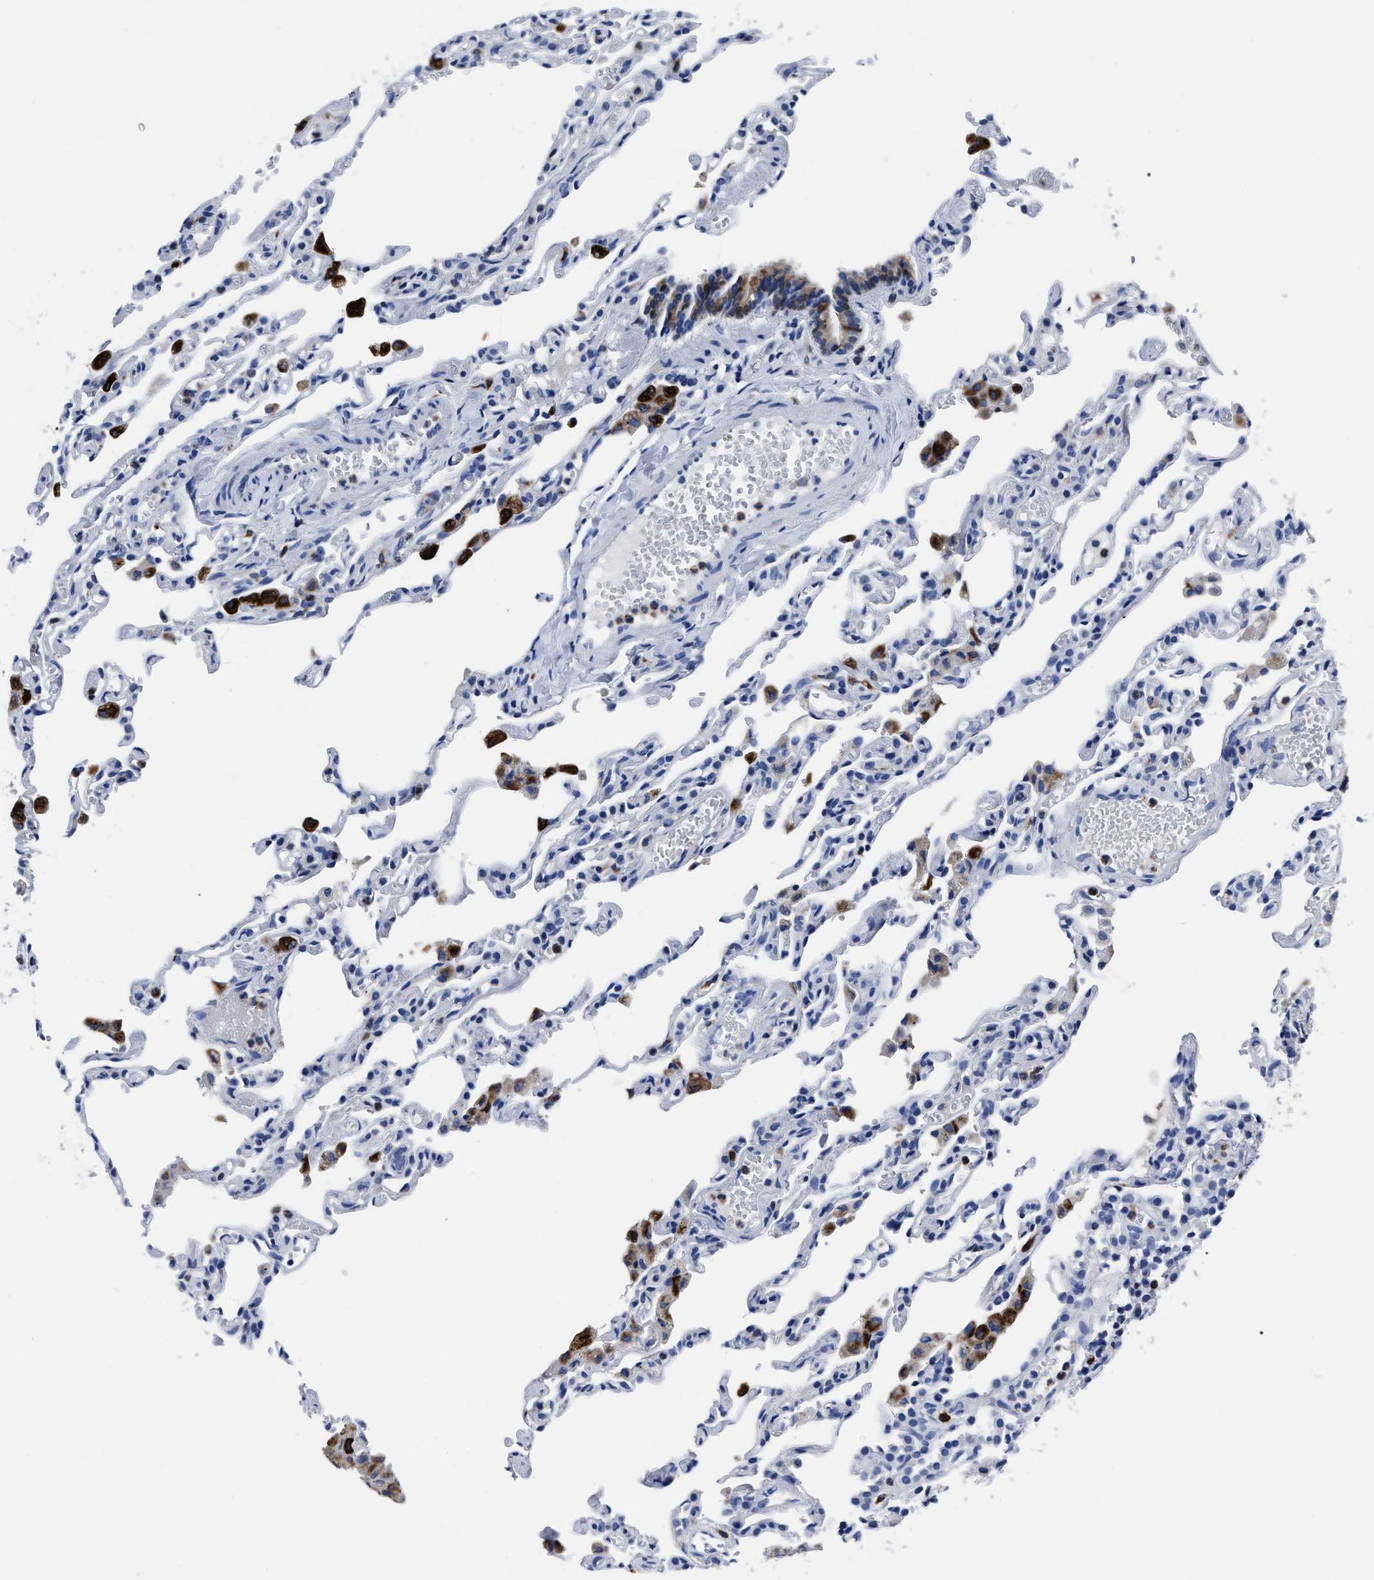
{"staining": {"intensity": "negative", "quantity": "none", "location": "none"}, "tissue": "lung", "cell_type": "Alveolar cells", "image_type": "normal", "snomed": [{"axis": "morphology", "description": "Normal tissue, NOS"}, {"axis": "topography", "description": "Lung"}], "caption": "A high-resolution histopathology image shows immunohistochemistry (IHC) staining of benign lung, which demonstrates no significant positivity in alveolar cells.", "gene": "OR10G3", "patient": {"sex": "male", "age": 21}}